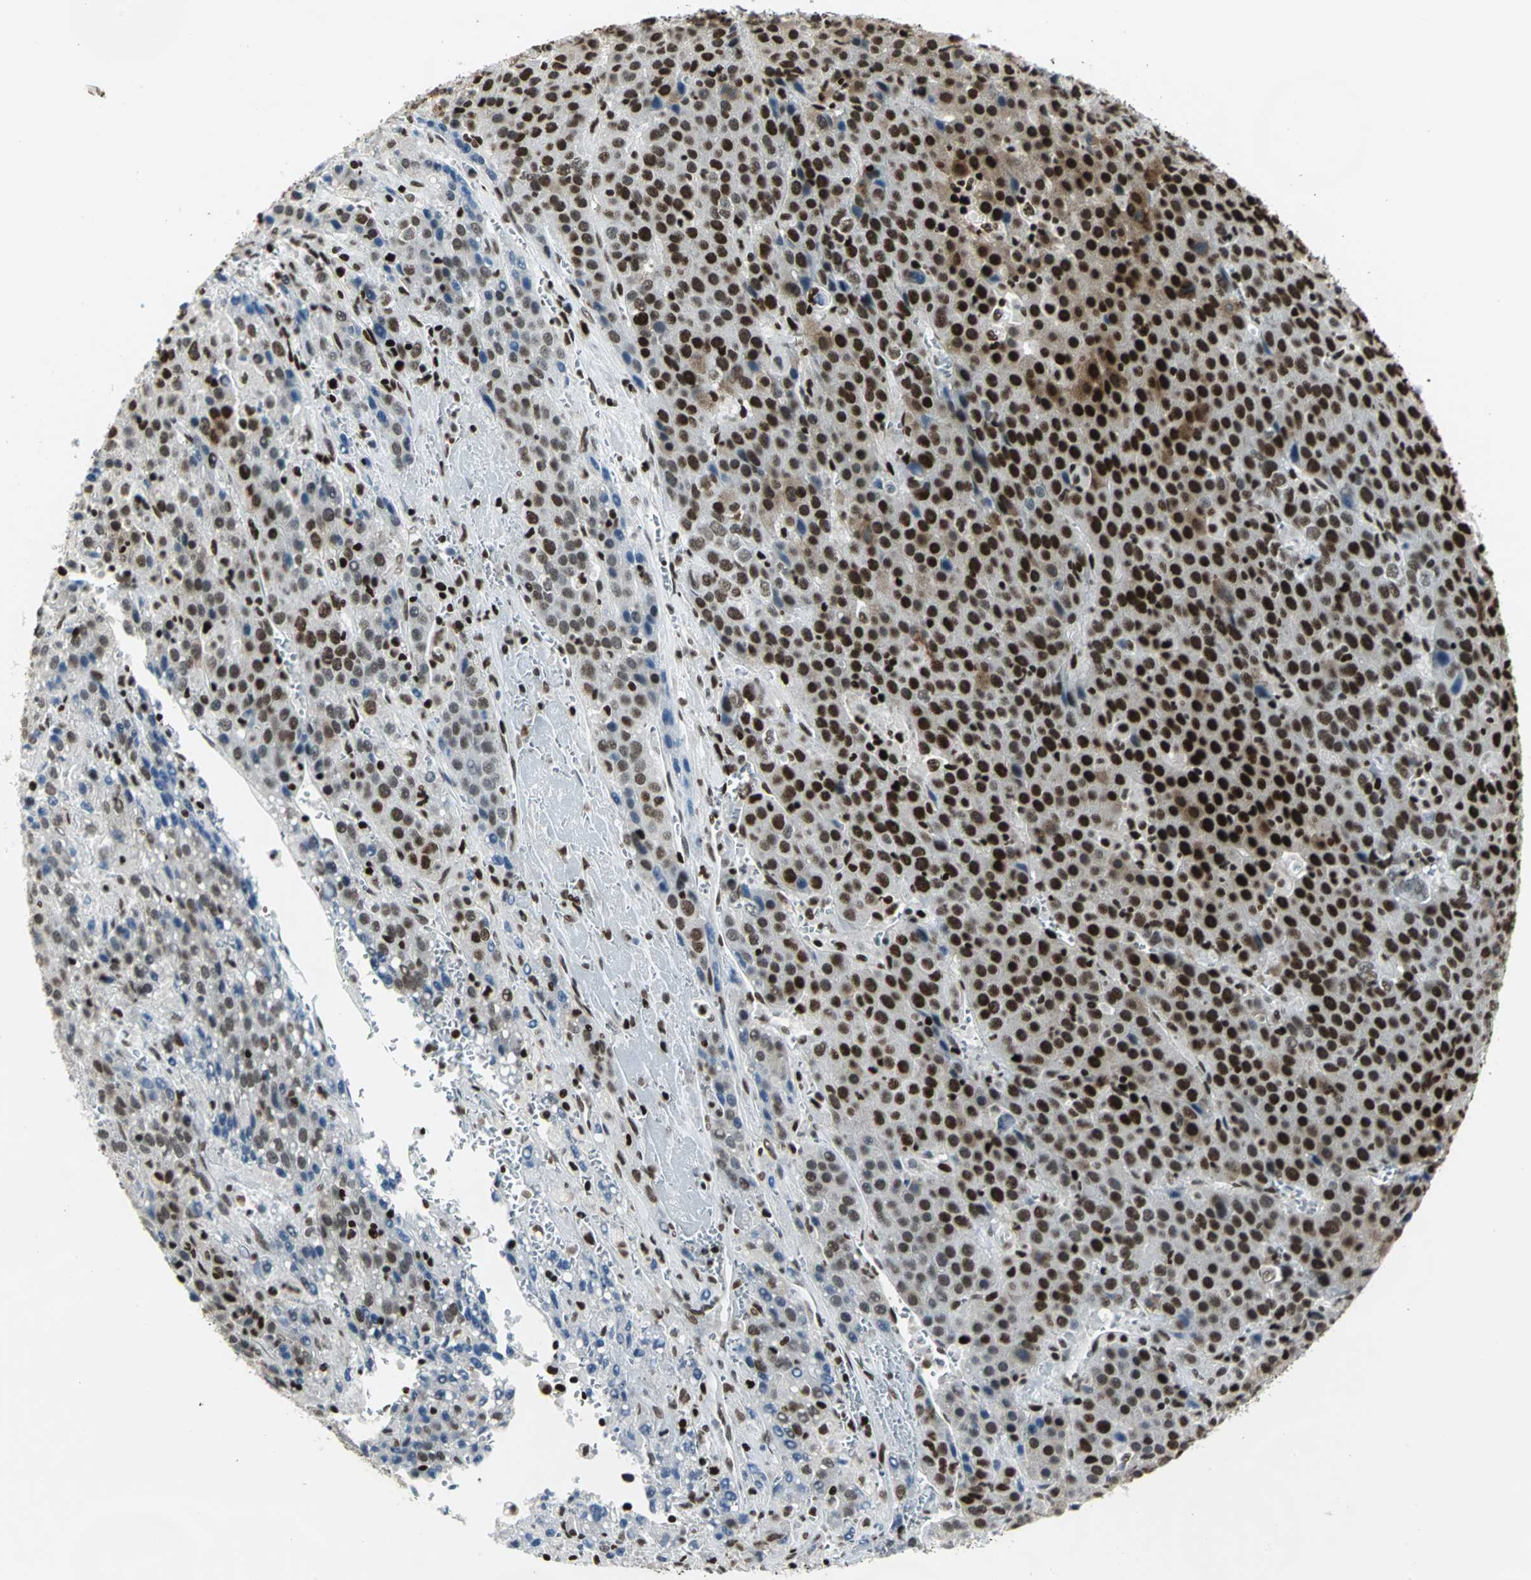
{"staining": {"intensity": "strong", "quantity": ">75%", "location": "nuclear"}, "tissue": "liver cancer", "cell_type": "Tumor cells", "image_type": "cancer", "snomed": [{"axis": "morphology", "description": "Carcinoma, Hepatocellular, NOS"}, {"axis": "topography", "description": "Liver"}], "caption": "Immunohistochemistry (IHC) of liver cancer (hepatocellular carcinoma) exhibits high levels of strong nuclear expression in about >75% of tumor cells. (brown staining indicates protein expression, while blue staining denotes nuclei).", "gene": "HNRNPD", "patient": {"sex": "female", "age": 53}}